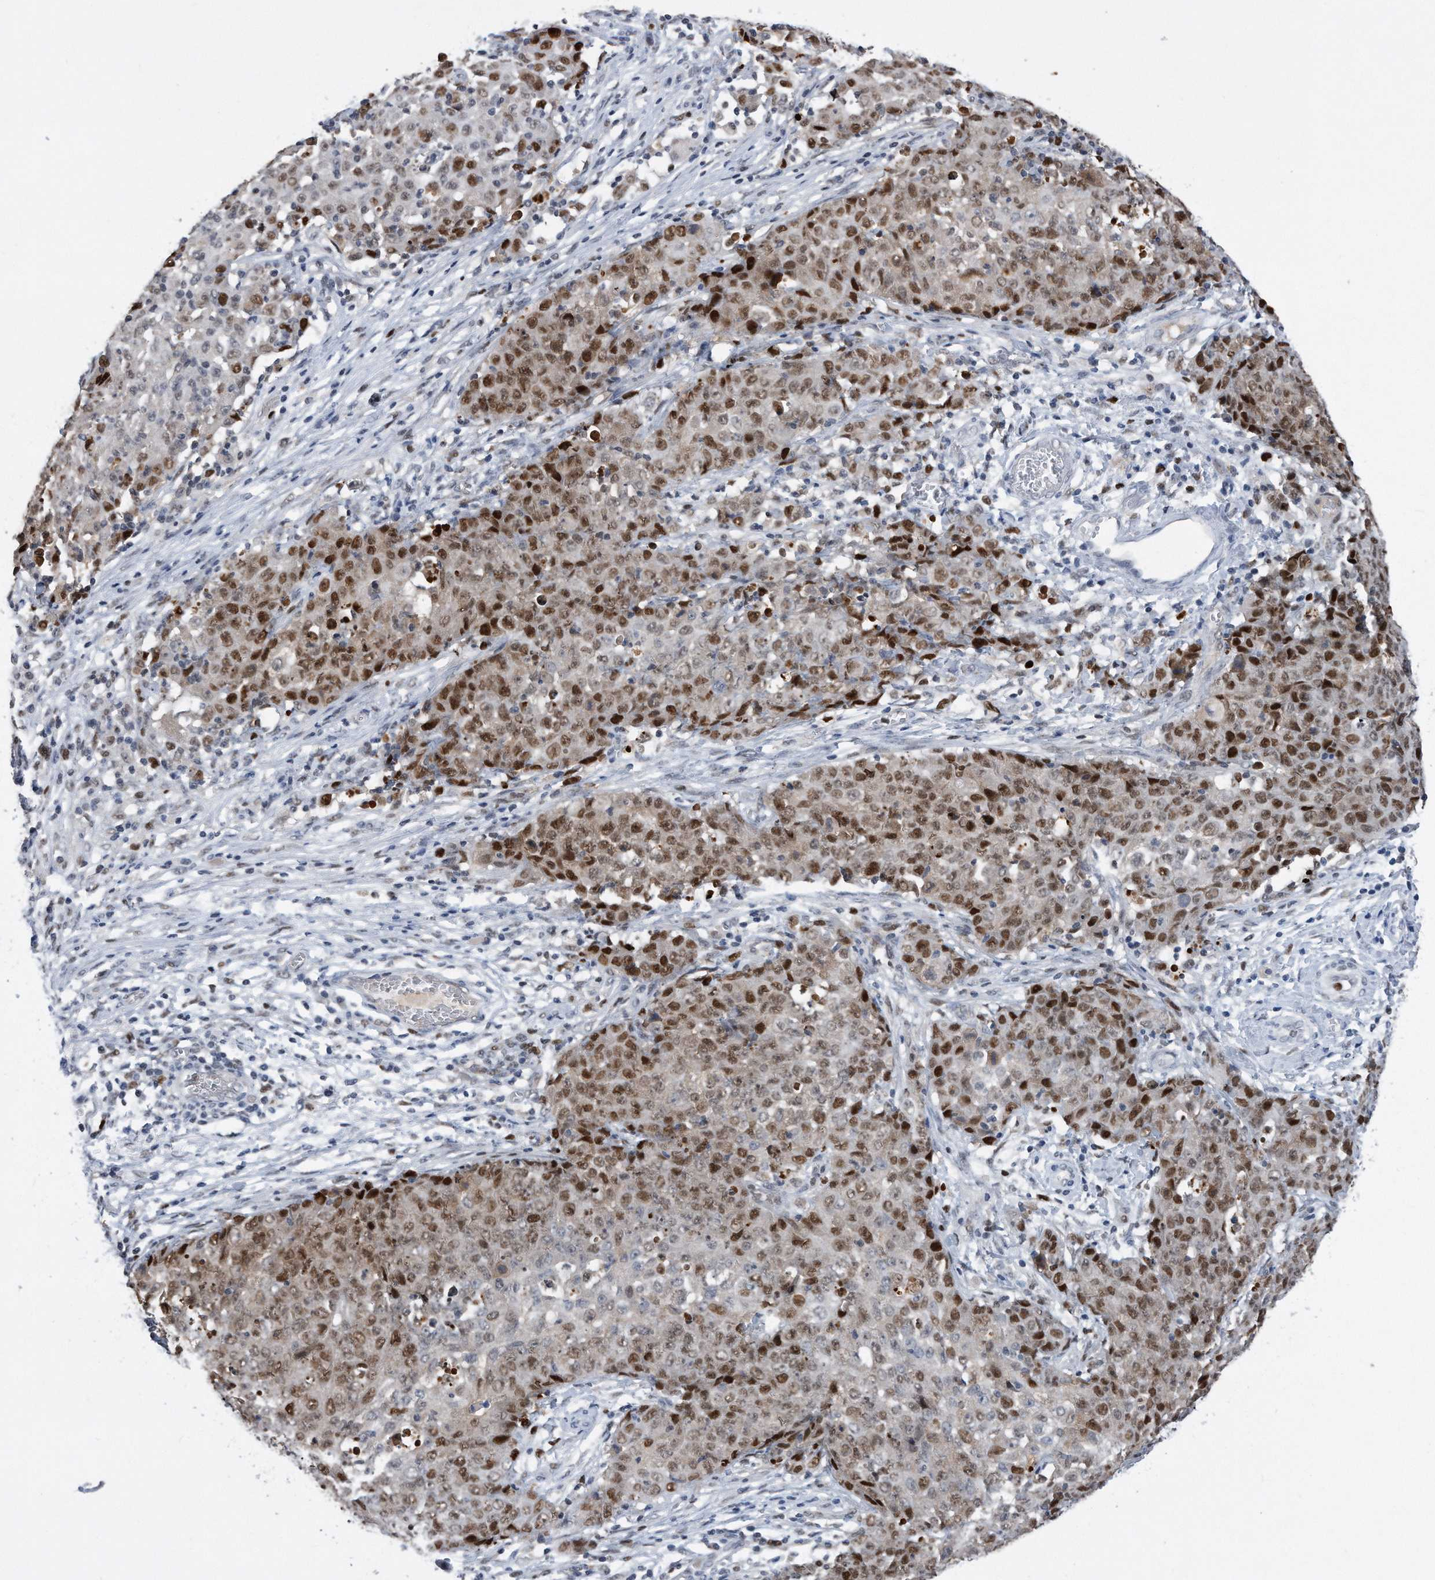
{"staining": {"intensity": "moderate", "quantity": ">75%", "location": "nuclear"}, "tissue": "ovarian cancer", "cell_type": "Tumor cells", "image_type": "cancer", "snomed": [{"axis": "morphology", "description": "Carcinoma, endometroid"}, {"axis": "topography", "description": "Ovary"}], "caption": "Protein analysis of endometroid carcinoma (ovarian) tissue reveals moderate nuclear staining in approximately >75% of tumor cells. The staining was performed using DAB, with brown indicating positive protein expression. Nuclei are stained blue with hematoxylin.", "gene": "PCNA", "patient": {"sex": "female", "age": 42}}